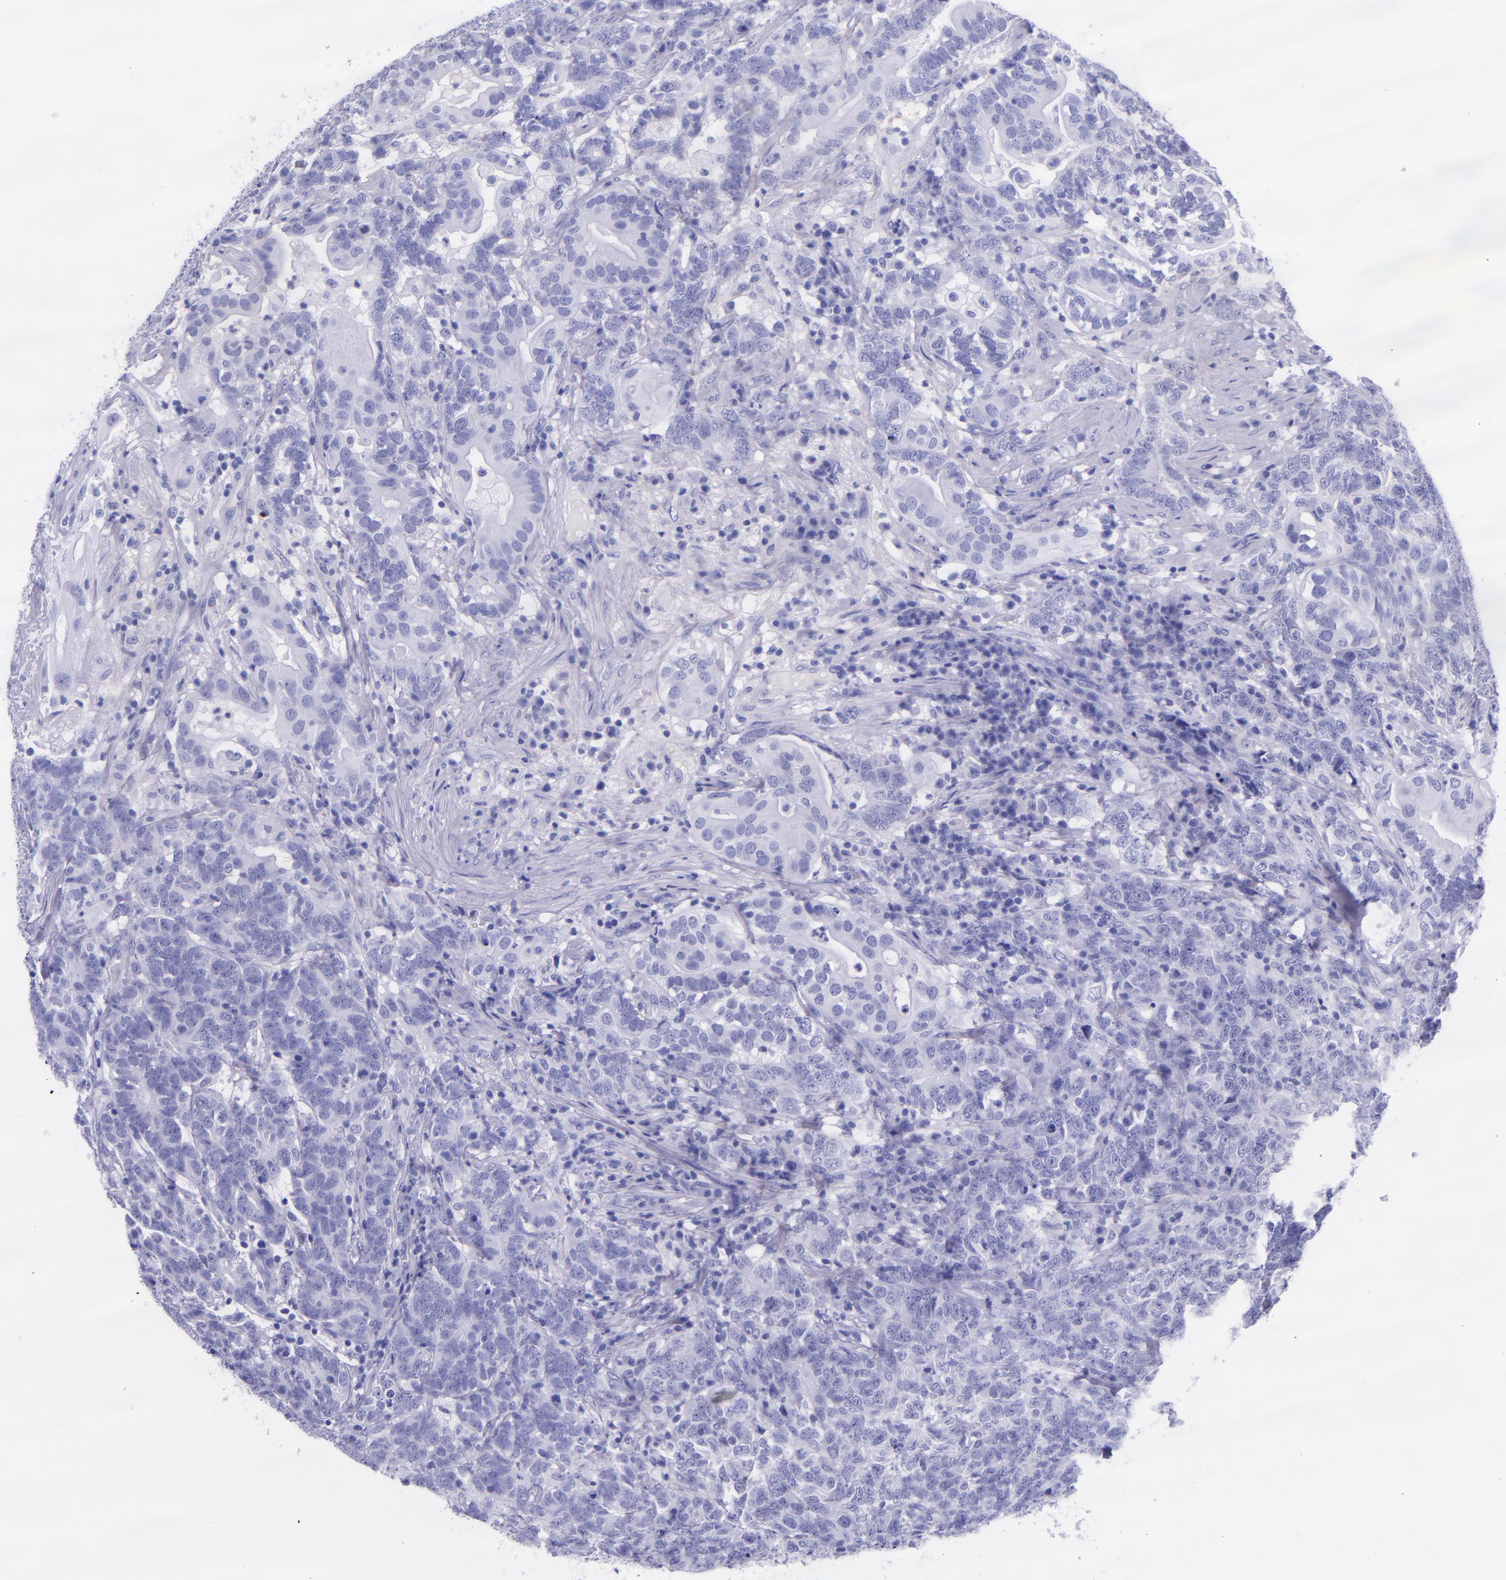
{"staining": {"intensity": "negative", "quantity": "none", "location": "none"}, "tissue": "testis cancer", "cell_type": "Tumor cells", "image_type": "cancer", "snomed": [{"axis": "morphology", "description": "Carcinoma, Embryonal, NOS"}, {"axis": "topography", "description": "Testis"}], "caption": "IHC of embryonal carcinoma (testis) shows no expression in tumor cells.", "gene": "MBP", "patient": {"sex": "male", "age": 26}}